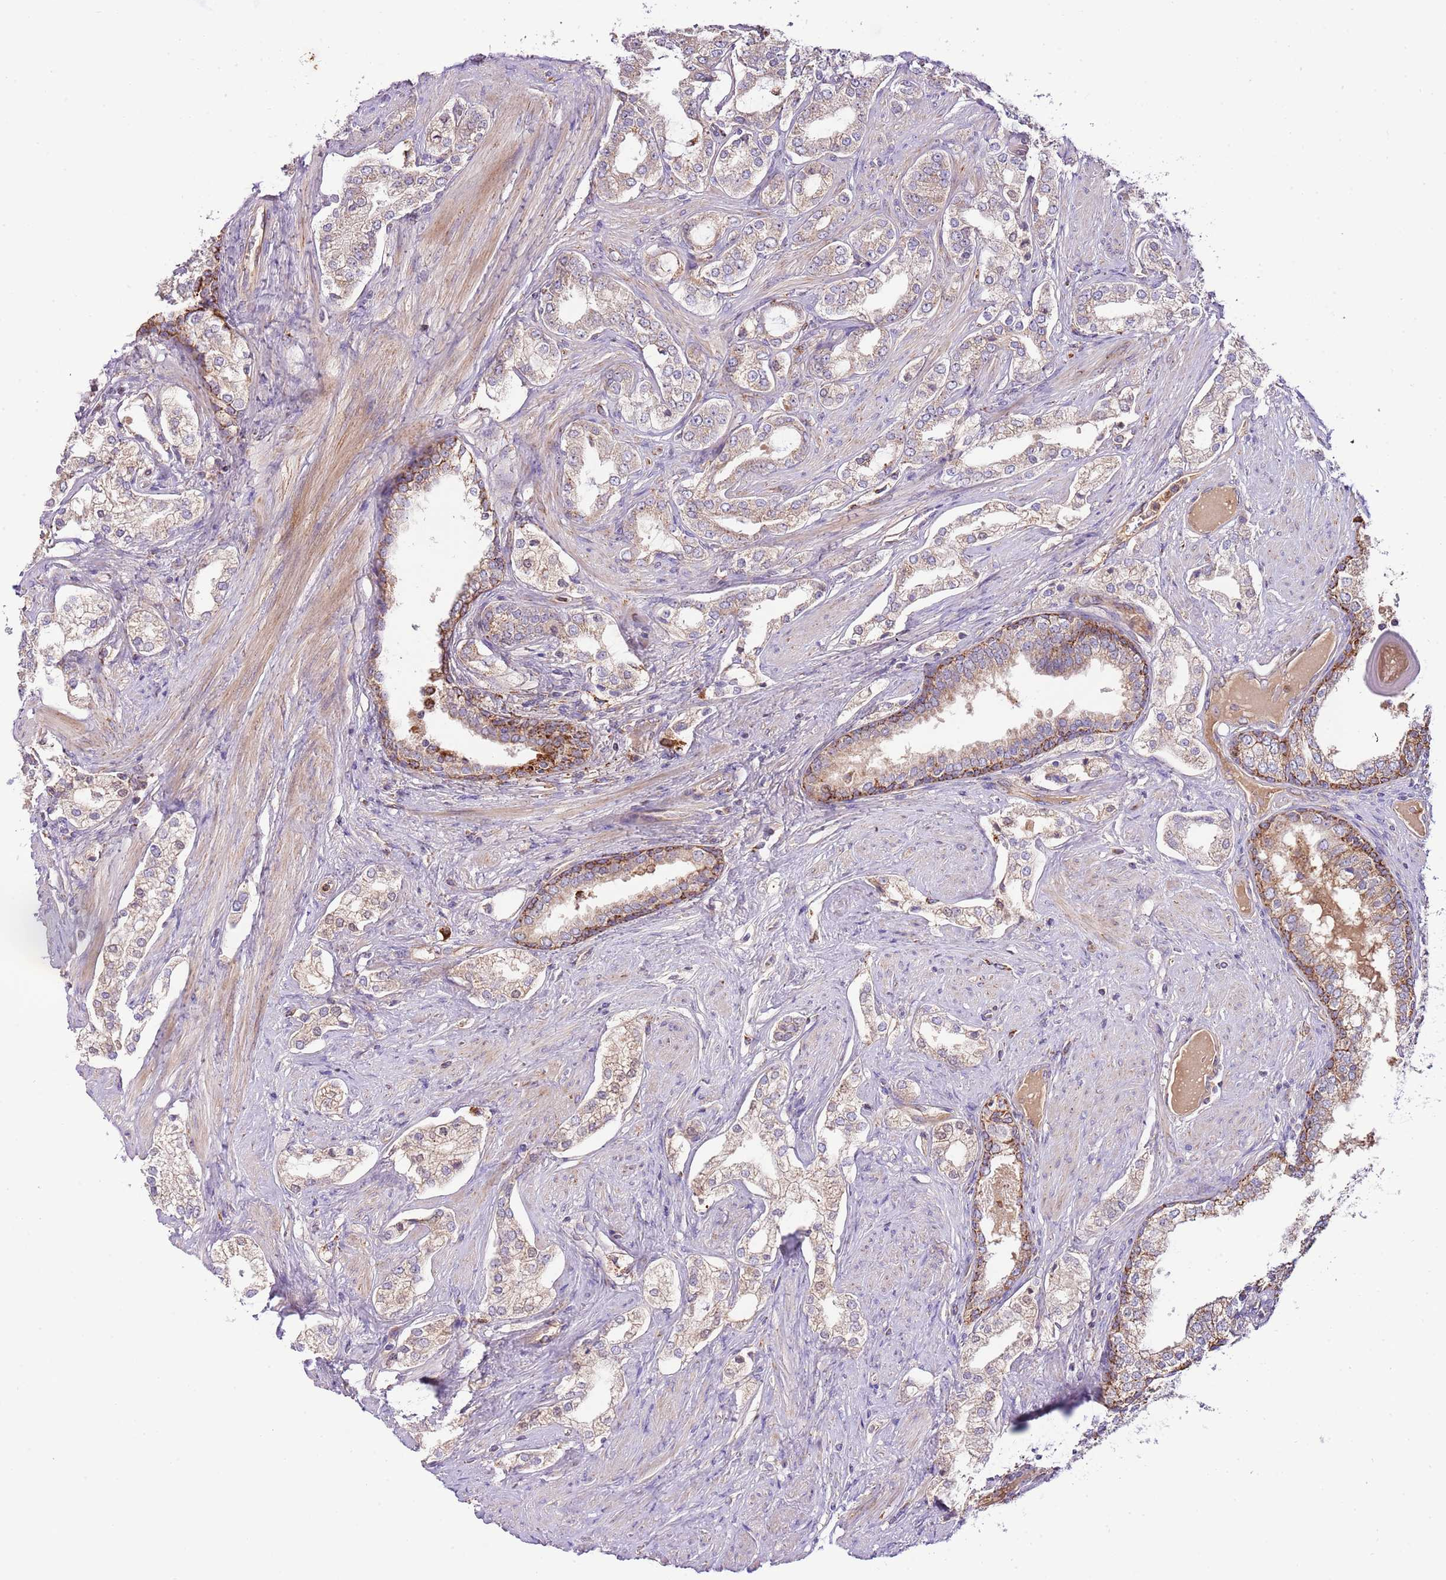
{"staining": {"intensity": "weak", "quantity": ">75%", "location": "cytoplasmic/membranous"}, "tissue": "prostate cancer", "cell_type": "Tumor cells", "image_type": "cancer", "snomed": [{"axis": "morphology", "description": "Adenocarcinoma, High grade"}, {"axis": "topography", "description": "Prostate"}], "caption": "Prostate cancer (adenocarcinoma (high-grade)) tissue exhibits weak cytoplasmic/membranous expression in about >75% of tumor cells, visualized by immunohistochemistry. Using DAB (3,3'-diaminobenzidine) (brown) and hematoxylin (blue) stains, captured at high magnification using brightfield microscopy.", "gene": "DOCK6", "patient": {"sex": "male", "age": 71}}